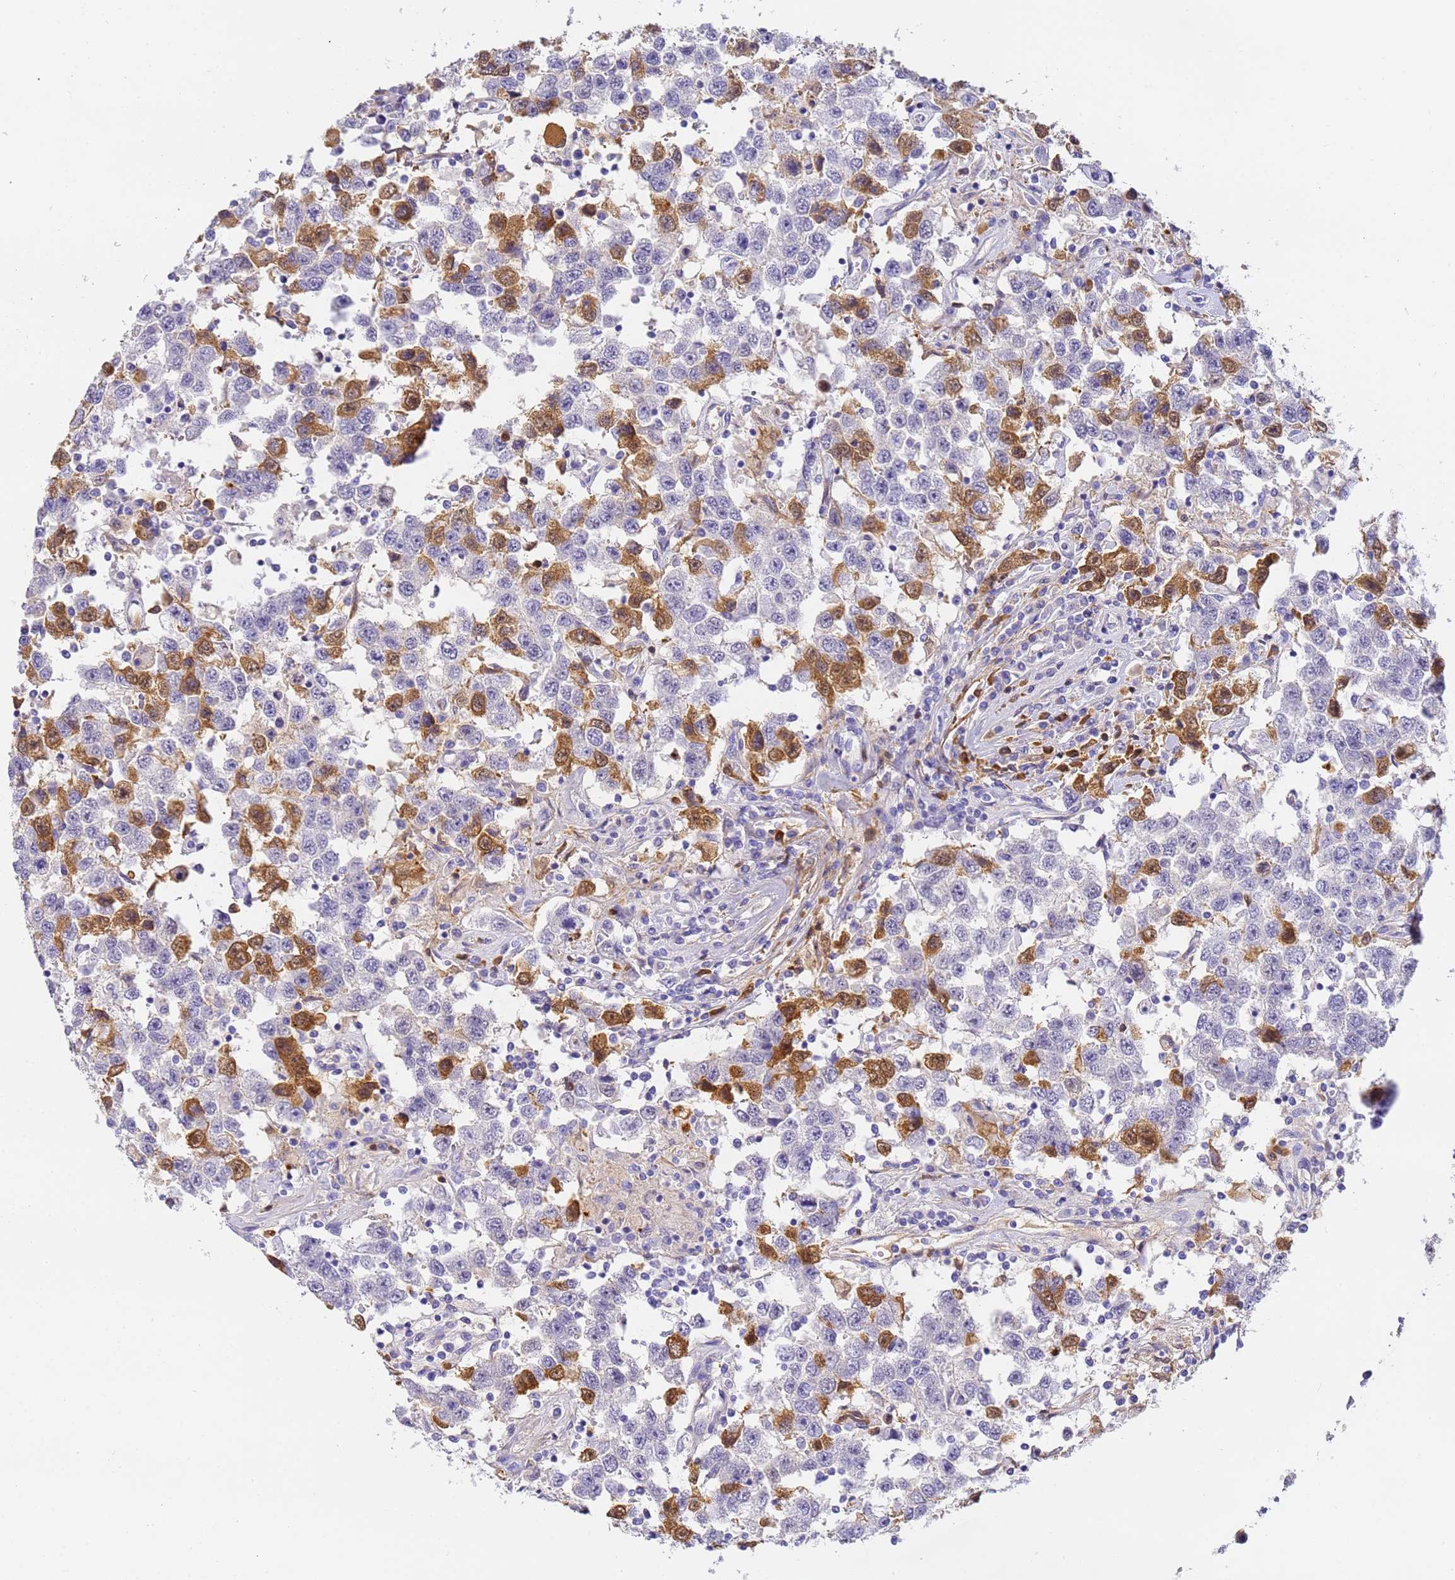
{"staining": {"intensity": "moderate", "quantity": "<25%", "location": "cytoplasmic/membranous"}, "tissue": "testis cancer", "cell_type": "Tumor cells", "image_type": "cancer", "snomed": [{"axis": "morphology", "description": "Seminoma, NOS"}, {"axis": "topography", "description": "Testis"}], "caption": "Tumor cells reveal low levels of moderate cytoplasmic/membranous positivity in approximately <25% of cells in seminoma (testis). (DAB = brown stain, brightfield microscopy at high magnification).", "gene": "CFHR2", "patient": {"sex": "male", "age": 41}}